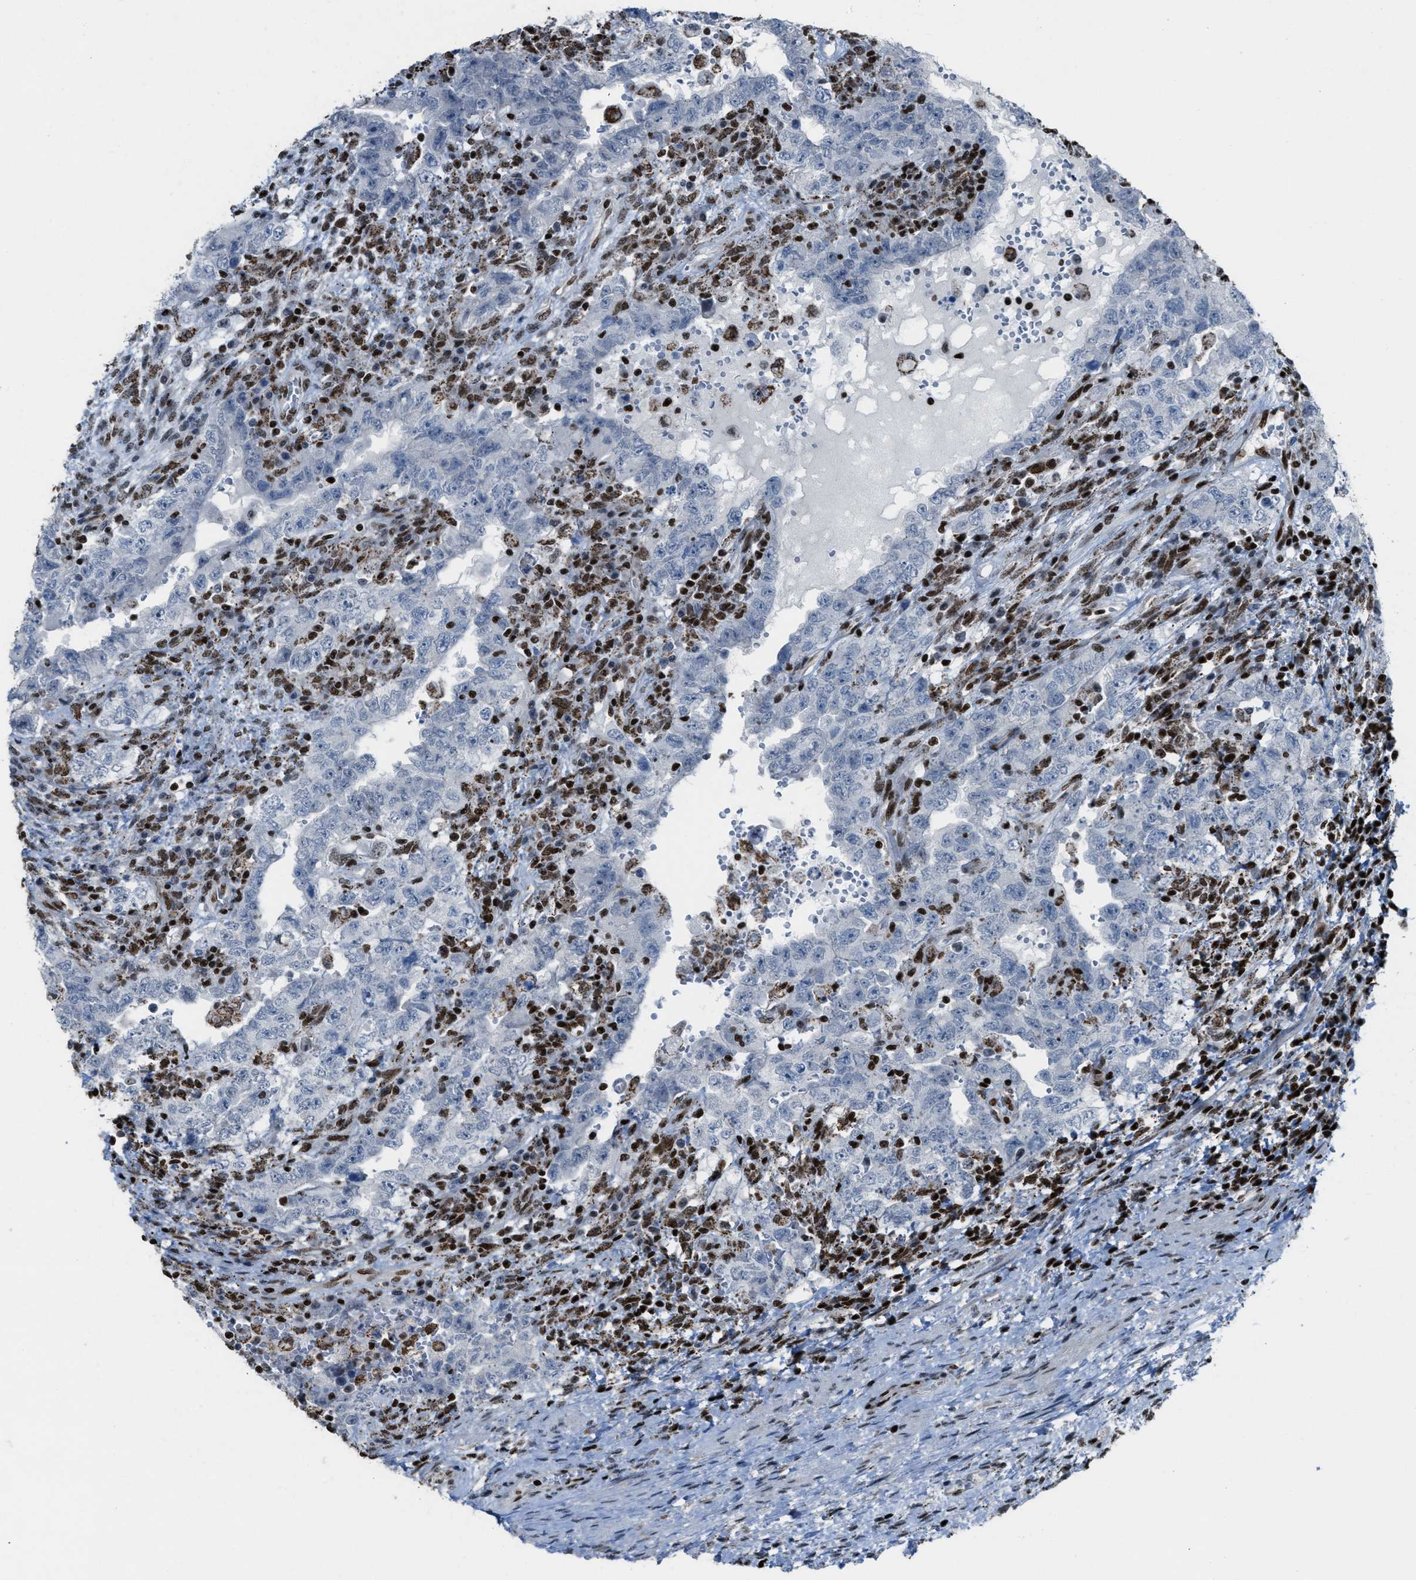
{"staining": {"intensity": "negative", "quantity": "none", "location": "none"}, "tissue": "testis cancer", "cell_type": "Tumor cells", "image_type": "cancer", "snomed": [{"axis": "morphology", "description": "Carcinoma, Embryonal, NOS"}, {"axis": "topography", "description": "Testis"}], "caption": "High power microscopy micrograph of an immunohistochemistry (IHC) histopathology image of testis cancer, revealing no significant staining in tumor cells.", "gene": "SLFN5", "patient": {"sex": "male", "age": 26}}